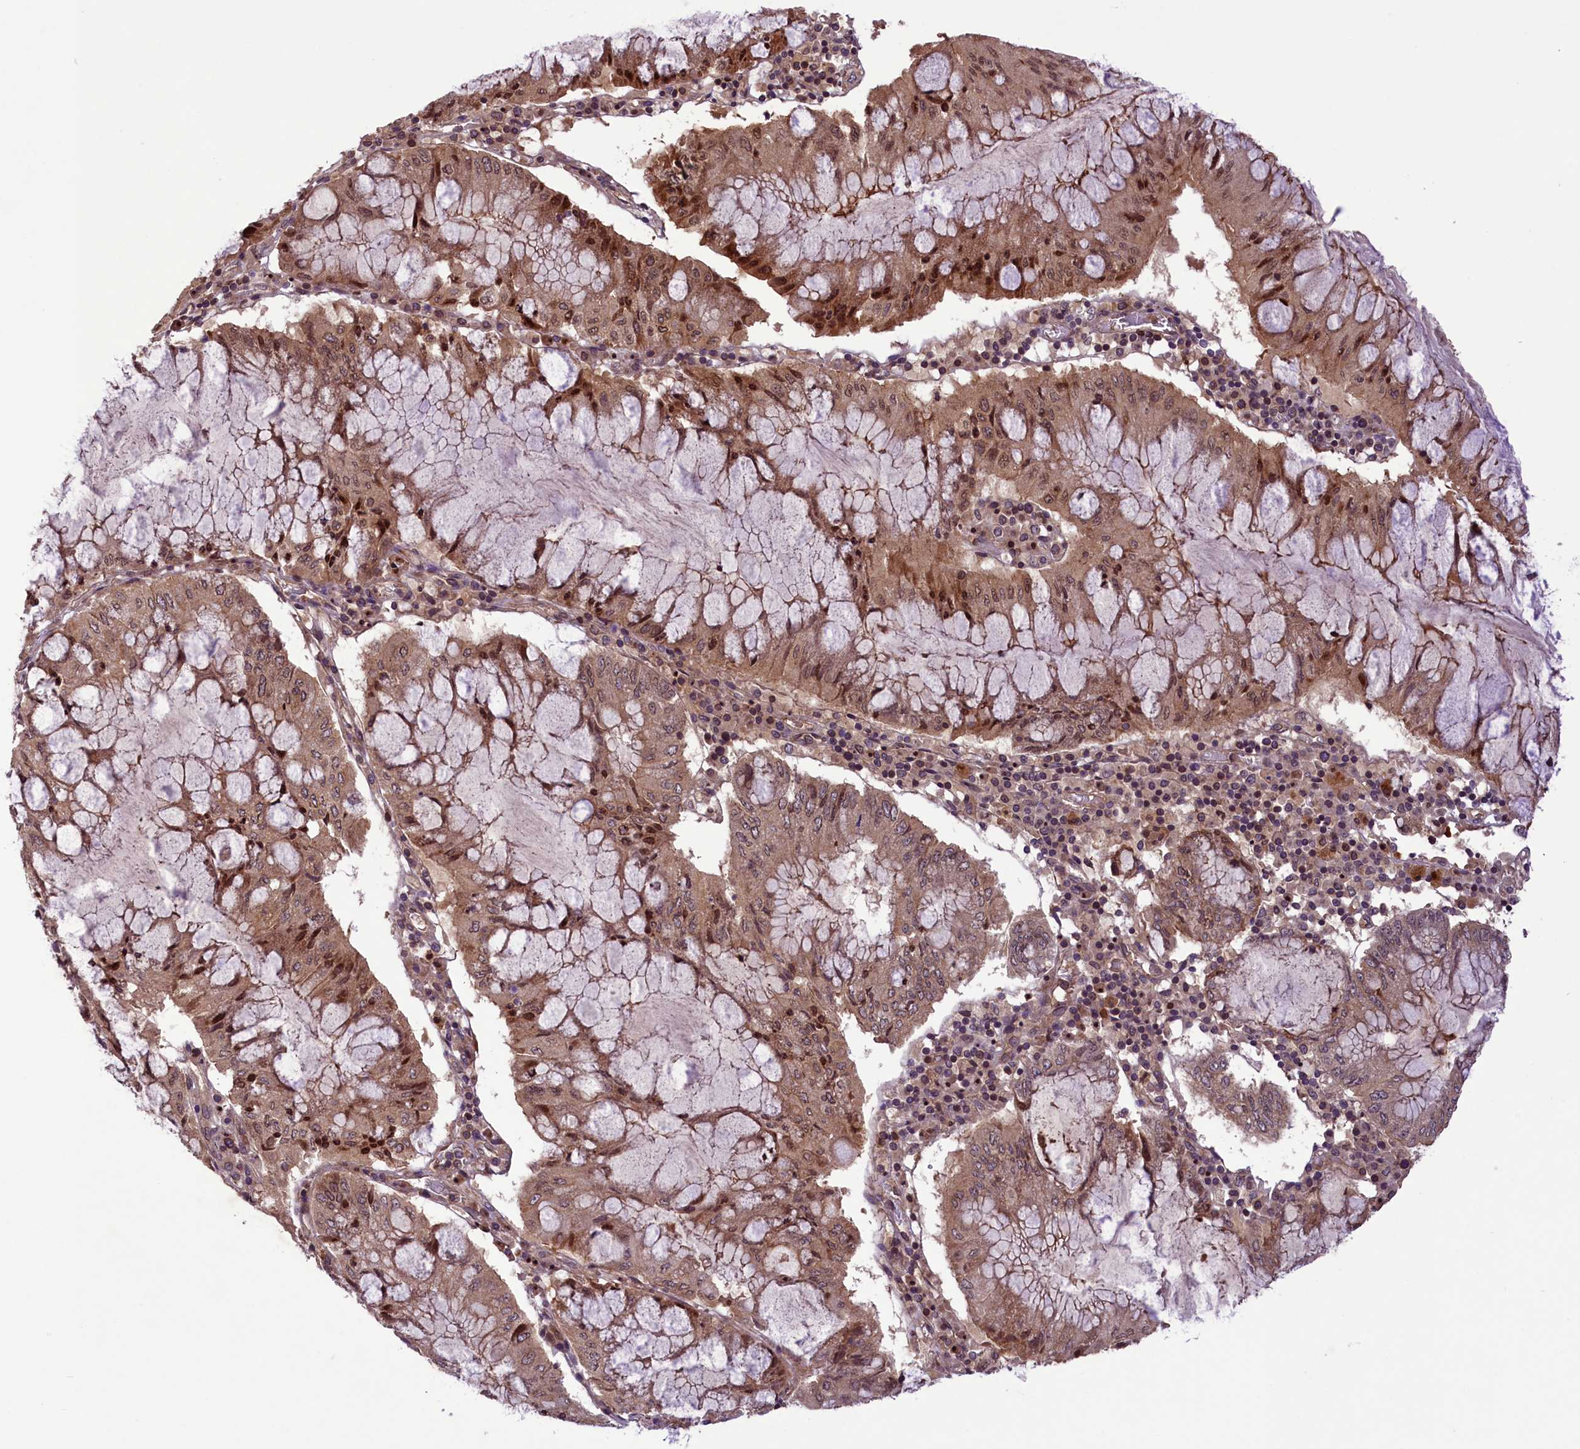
{"staining": {"intensity": "moderate", "quantity": ">75%", "location": "cytoplasmic/membranous,nuclear"}, "tissue": "pancreatic cancer", "cell_type": "Tumor cells", "image_type": "cancer", "snomed": [{"axis": "morphology", "description": "Adenocarcinoma, NOS"}, {"axis": "topography", "description": "Pancreas"}], "caption": "Protein expression analysis of pancreatic cancer (adenocarcinoma) exhibits moderate cytoplasmic/membranous and nuclear positivity in approximately >75% of tumor cells.", "gene": "CCDC125", "patient": {"sex": "female", "age": 50}}